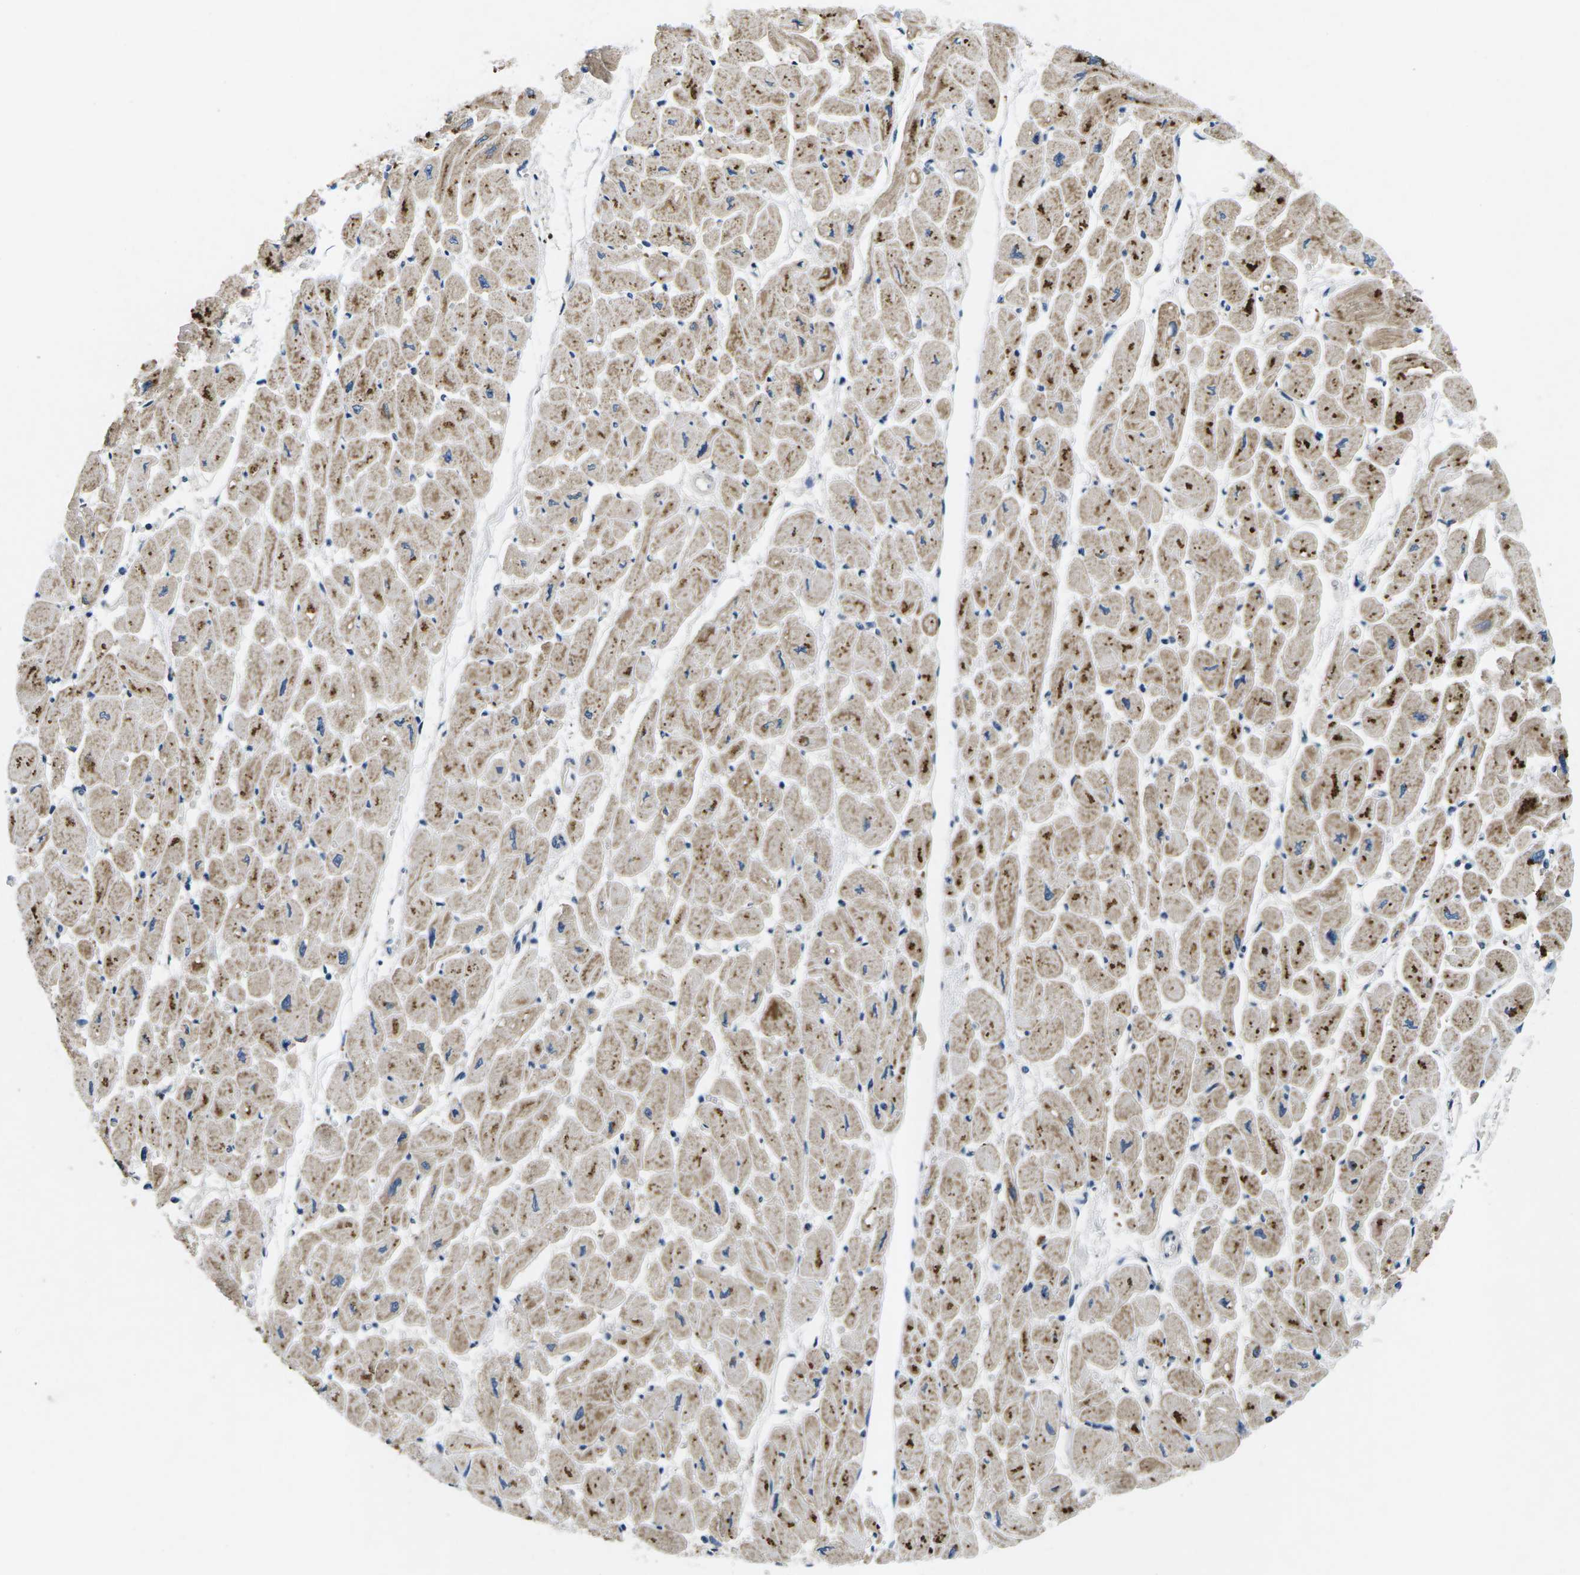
{"staining": {"intensity": "moderate", "quantity": ">75%", "location": "cytoplasmic/membranous"}, "tissue": "heart muscle", "cell_type": "Cardiomyocytes", "image_type": "normal", "snomed": [{"axis": "morphology", "description": "Normal tissue, NOS"}, {"axis": "topography", "description": "Heart"}], "caption": "Immunohistochemical staining of benign human heart muscle reveals >75% levels of moderate cytoplasmic/membranous protein staining in approximately >75% of cardiomyocytes. (Brightfield microscopy of DAB IHC at high magnification).", "gene": "ERGIC3", "patient": {"sex": "female", "age": 54}}